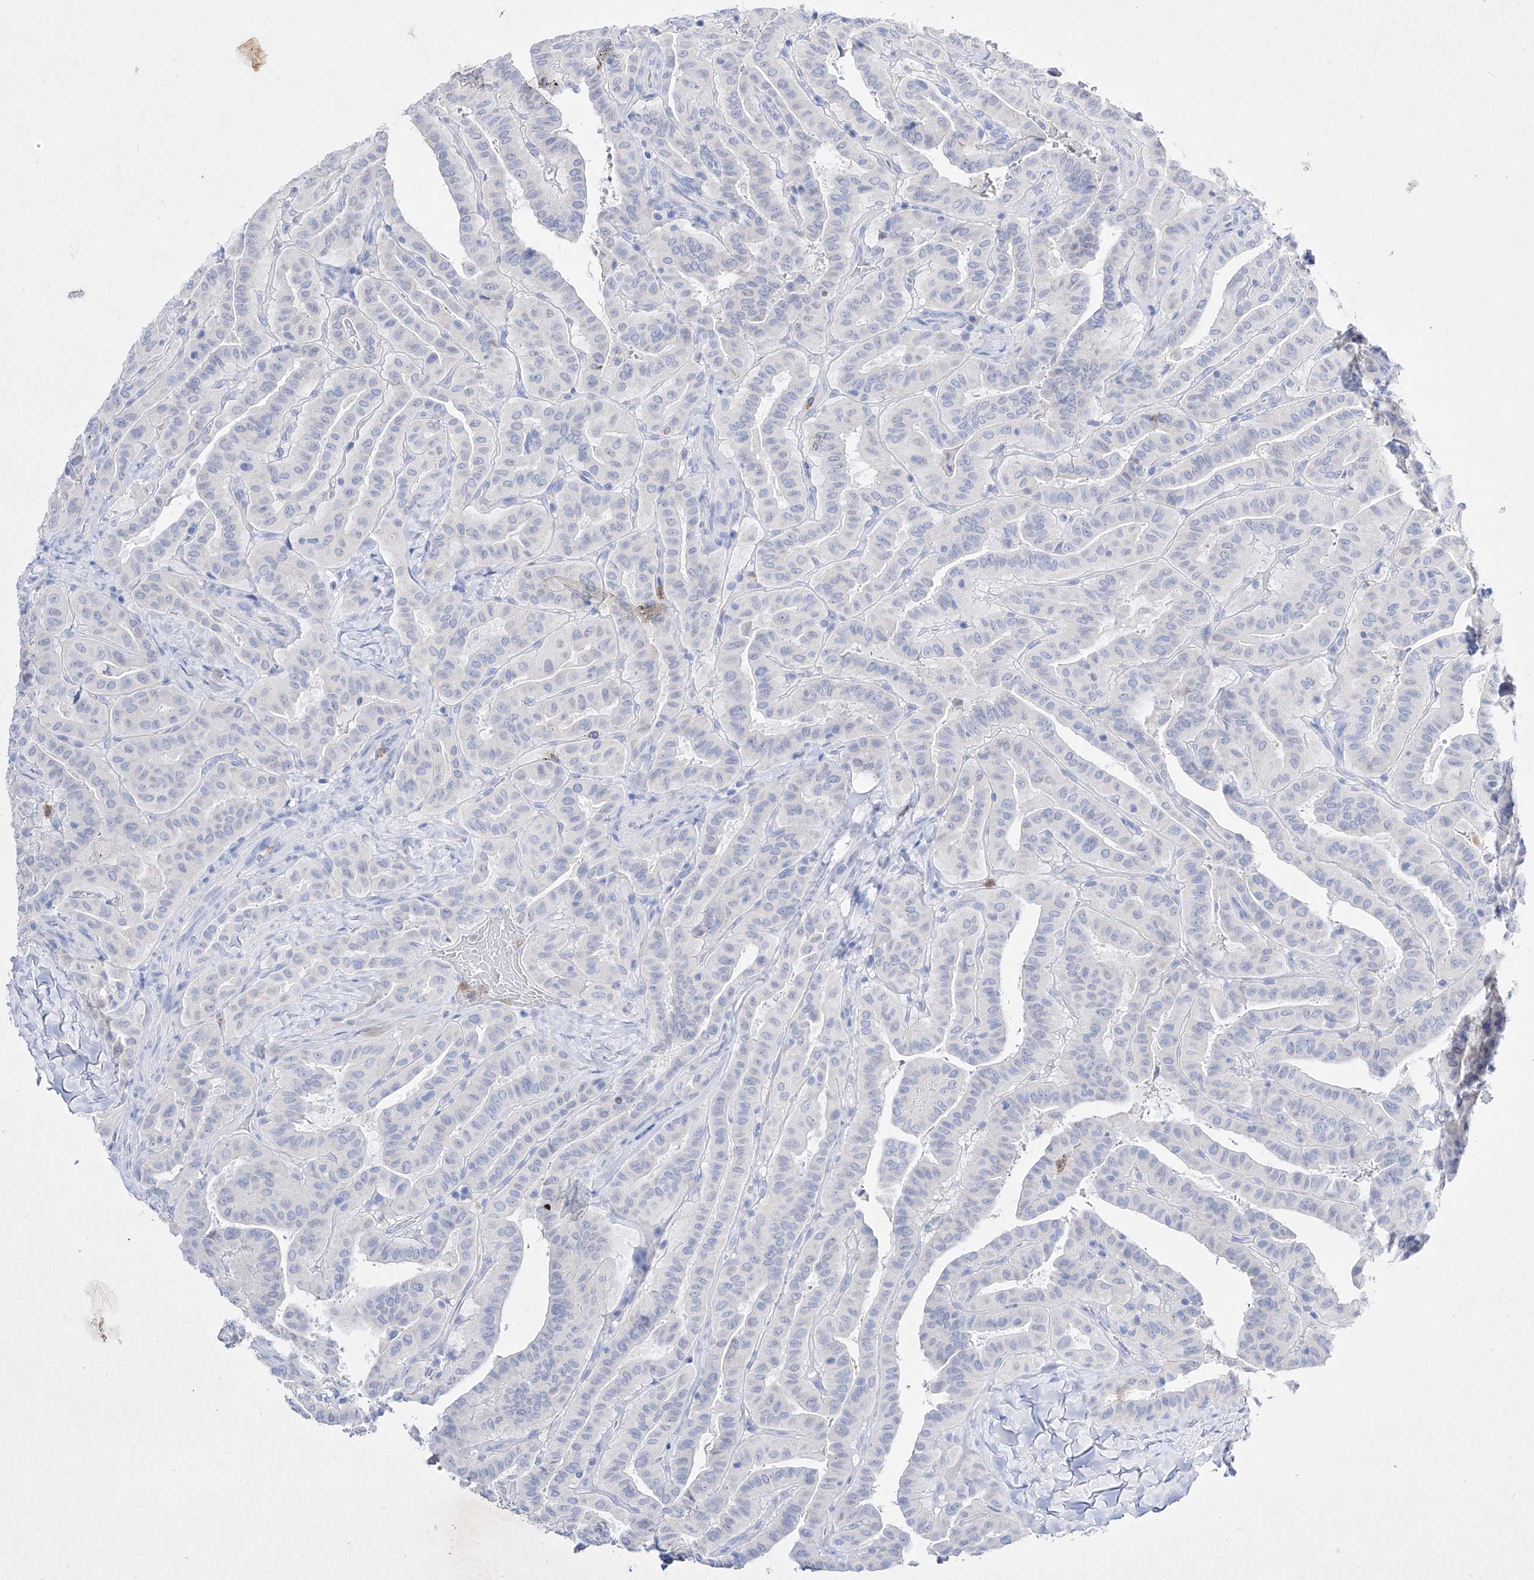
{"staining": {"intensity": "negative", "quantity": "none", "location": "none"}, "tissue": "thyroid cancer", "cell_type": "Tumor cells", "image_type": "cancer", "snomed": [{"axis": "morphology", "description": "Papillary adenocarcinoma, NOS"}, {"axis": "topography", "description": "Thyroid gland"}], "caption": "The immunohistochemistry histopathology image has no significant positivity in tumor cells of thyroid cancer tissue.", "gene": "TM7SF2", "patient": {"sex": "male", "age": 77}}